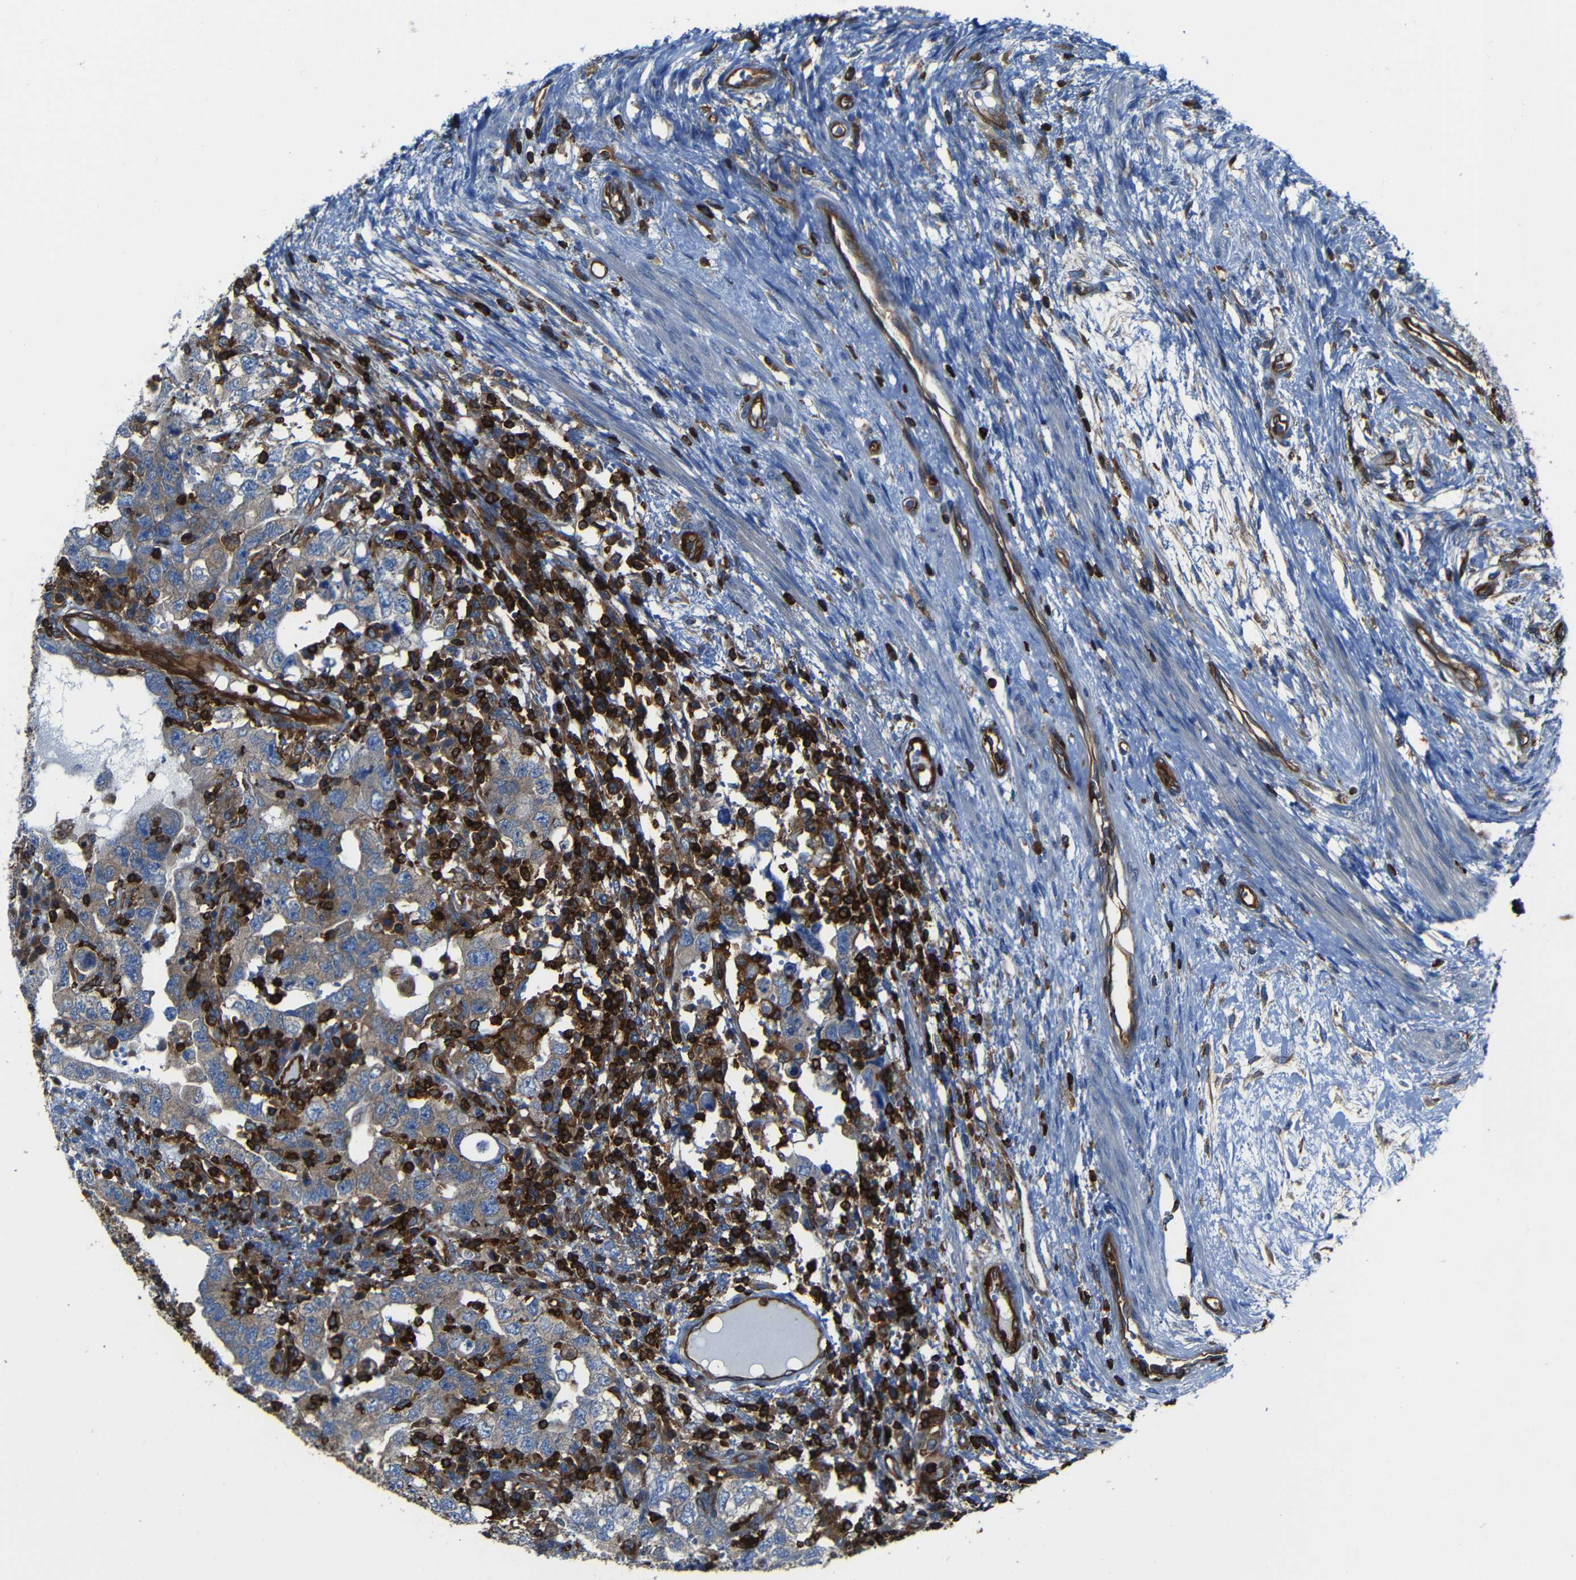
{"staining": {"intensity": "weak", "quantity": "25%-75%", "location": "cytoplasmic/membranous"}, "tissue": "testis cancer", "cell_type": "Tumor cells", "image_type": "cancer", "snomed": [{"axis": "morphology", "description": "Carcinoma, Embryonal, NOS"}, {"axis": "topography", "description": "Testis"}], "caption": "About 25%-75% of tumor cells in human testis cancer display weak cytoplasmic/membranous protein expression as visualized by brown immunohistochemical staining.", "gene": "ARHGEF1", "patient": {"sex": "male", "age": 26}}